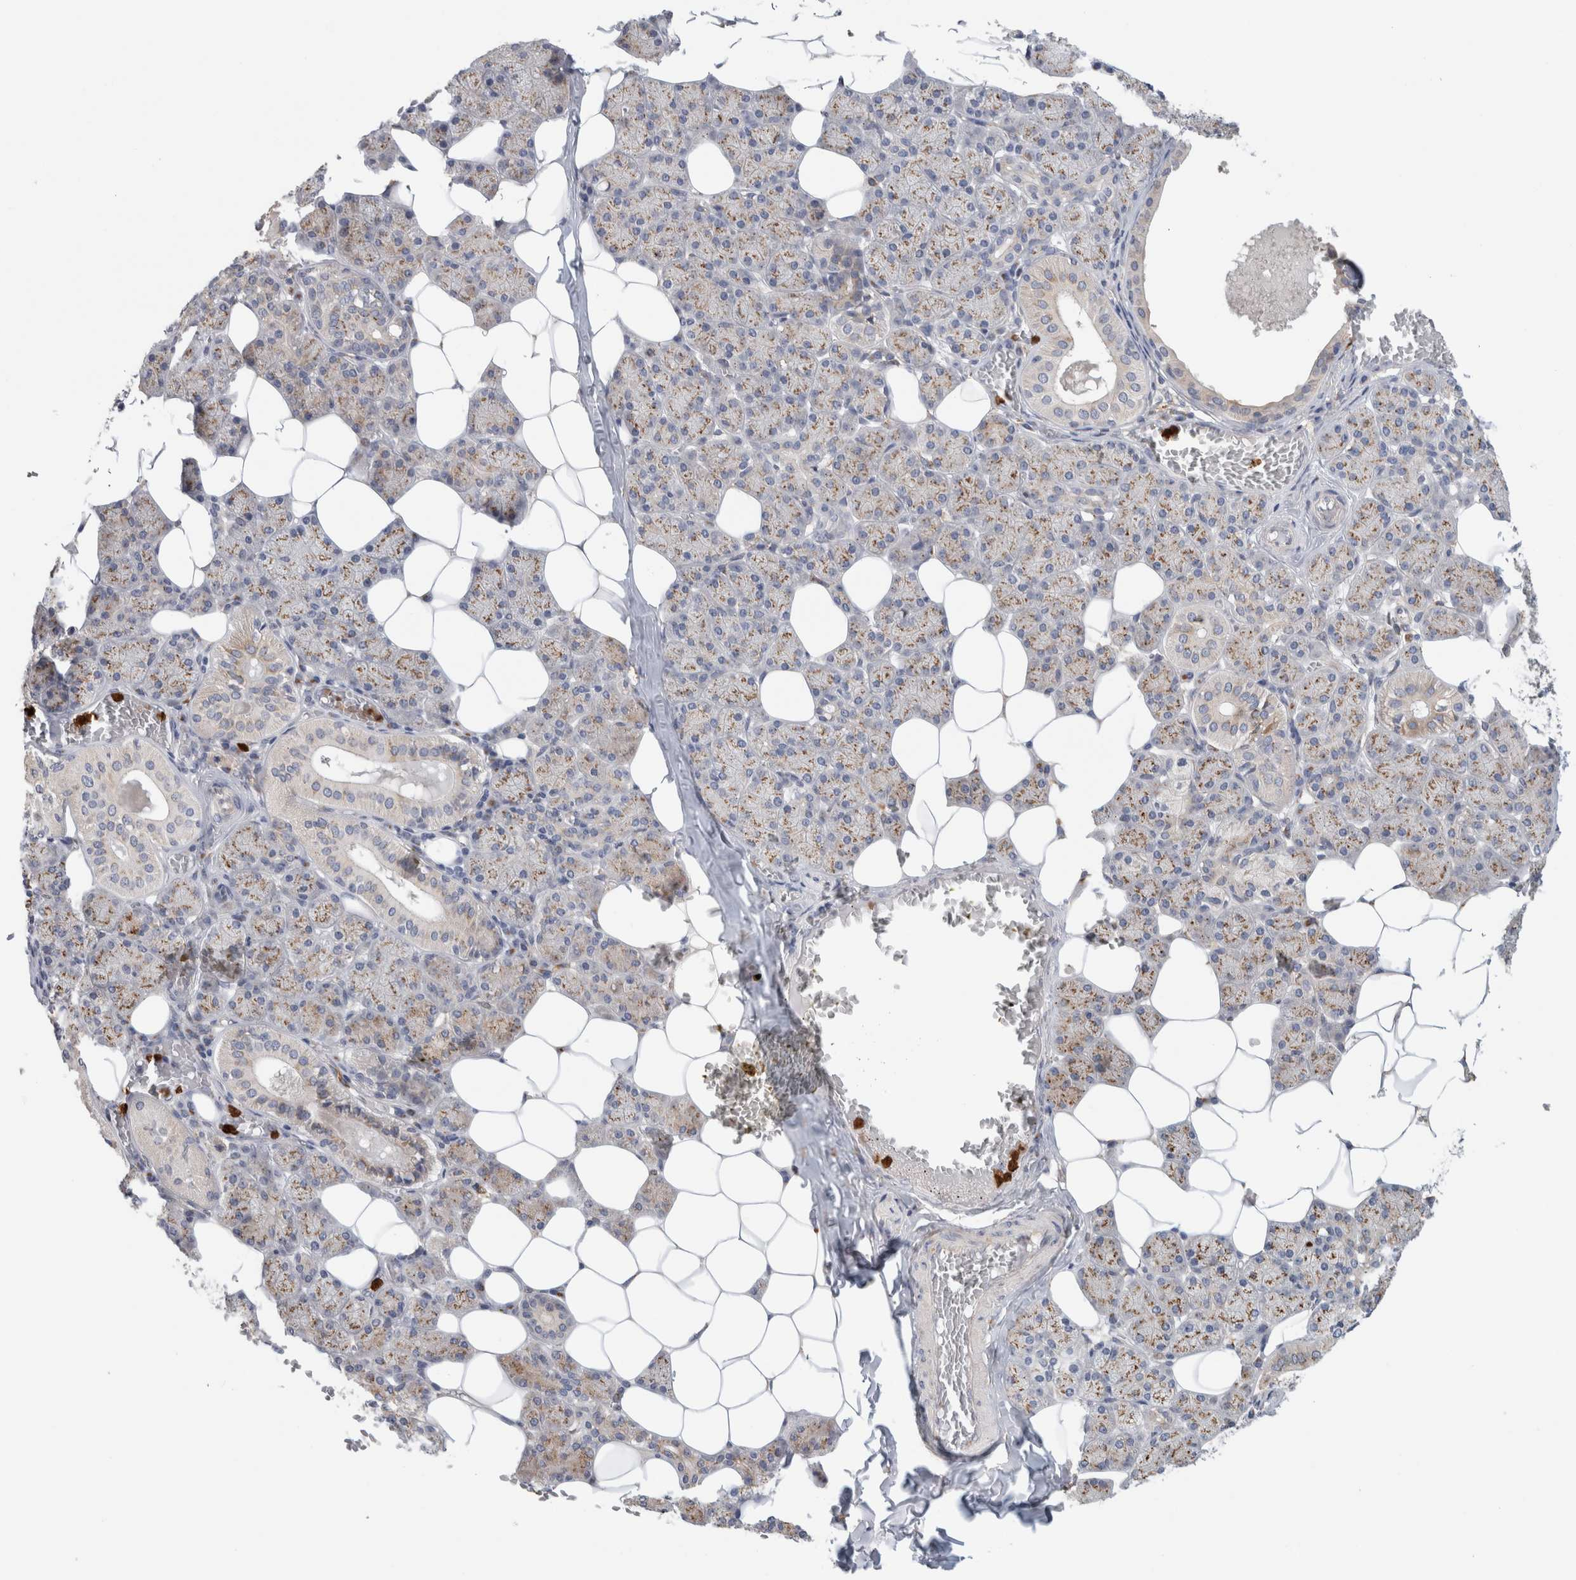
{"staining": {"intensity": "weak", "quantity": "25%-75%", "location": "cytoplasmic/membranous"}, "tissue": "salivary gland", "cell_type": "Glandular cells", "image_type": "normal", "snomed": [{"axis": "morphology", "description": "Normal tissue, NOS"}, {"axis": "topography", "description": "Salivary gland"}], "caption": "This histopathology image shows IHC staining of benign salivary gland, with low weak cytoplasmic/membranous staining in approximately 25%-75% of glandular cells.", "gene": "P4HA1", "patient": {"sex": "female", "age": 33}}